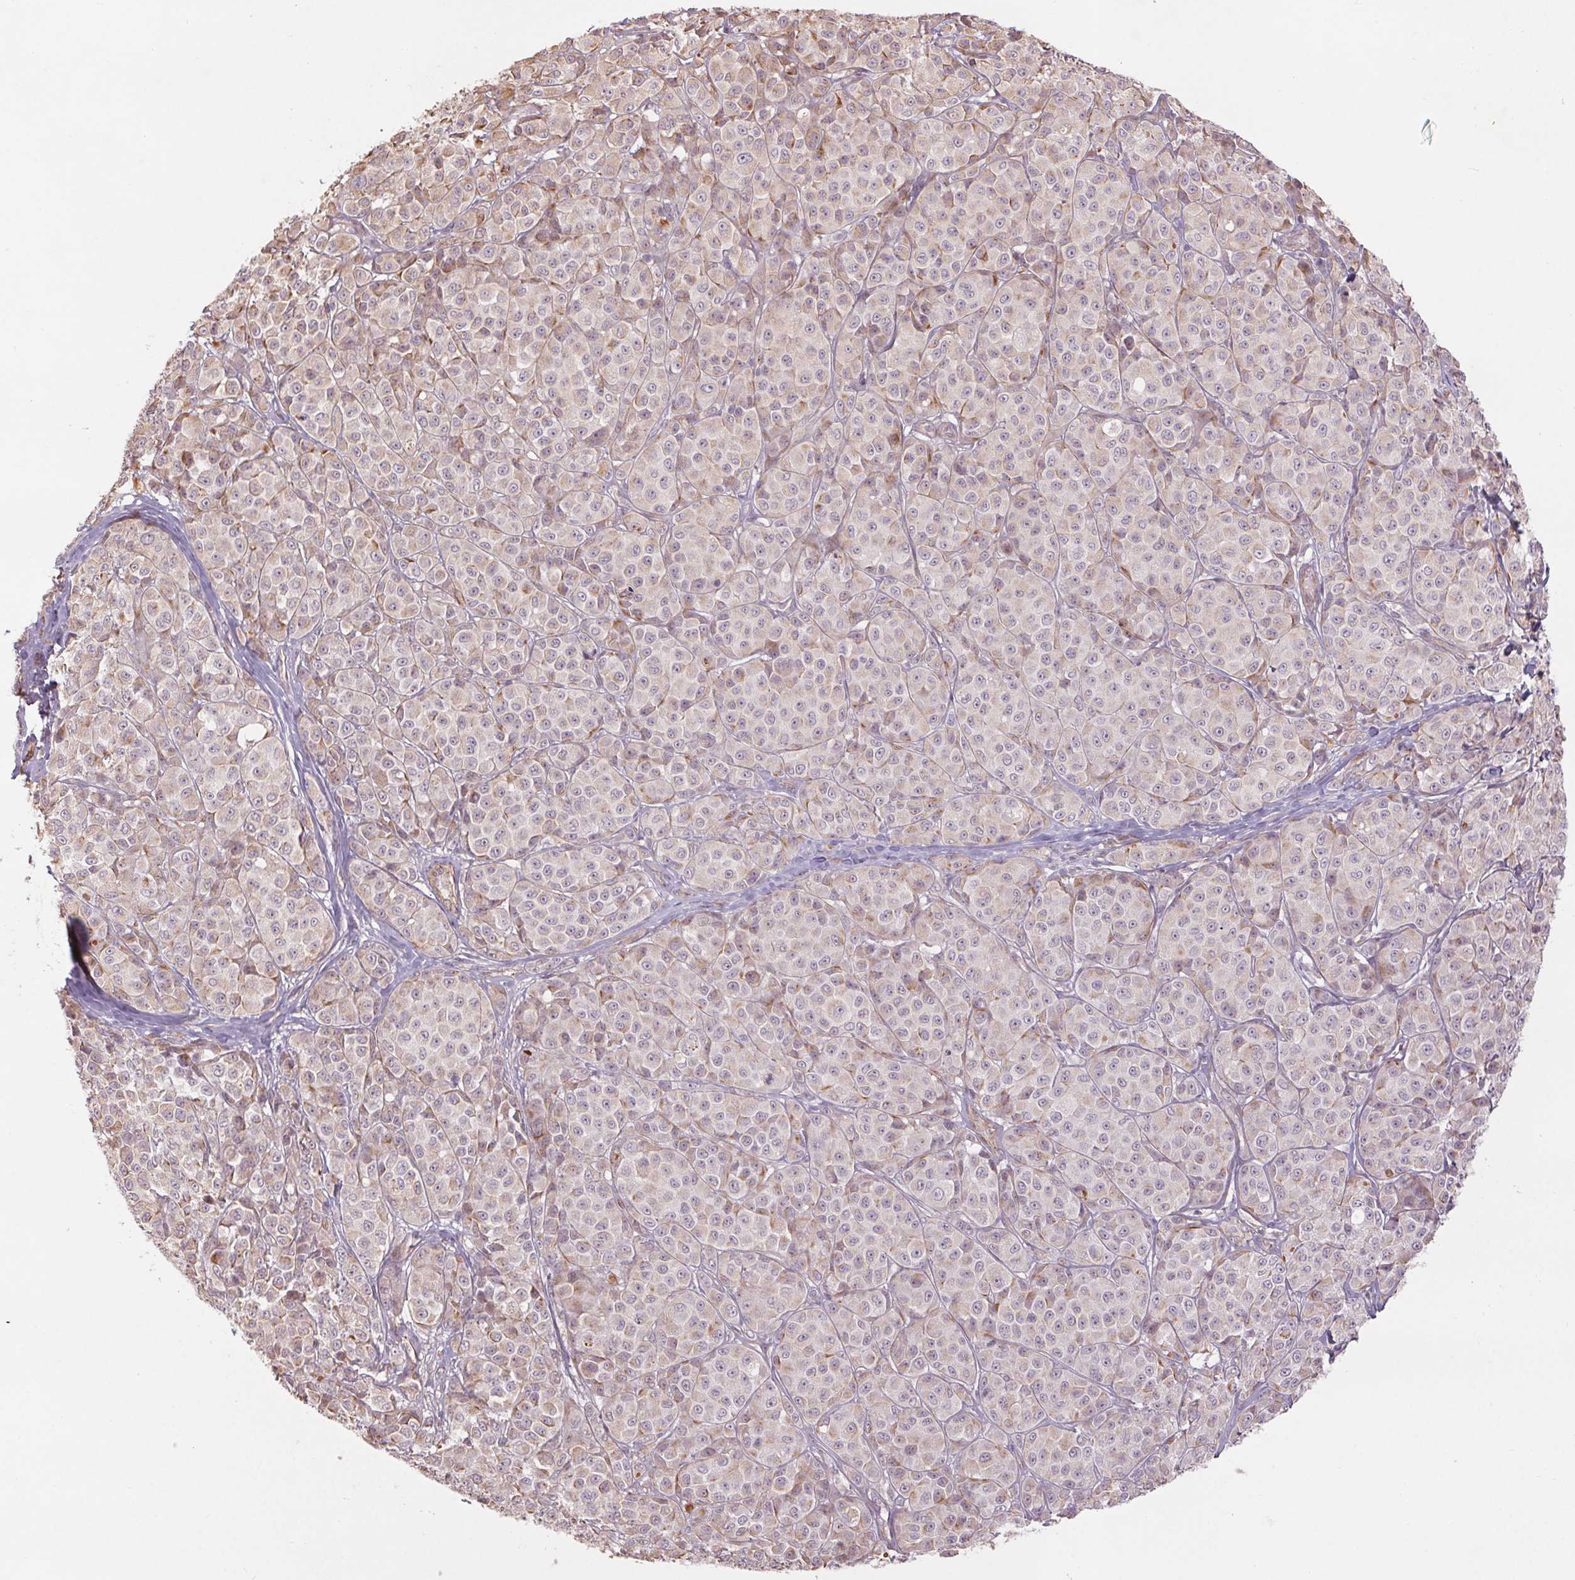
{"staining": {"intensity": "weak", "quantity": "<25%", "location": "cytoplasmic/membranous"}, "tissue": "melanoma", "cell_type": "Tumor cells", "image_type": "cancer", "snomed": [{"axis": "morphology", "description": "Malignant melanoma, NOS"}, {"axis": "topography", "description": "Skin"}], "caption": "Malignant melanoma was stained to show a protein in brown. There is no significant staining in tumor cells.", "gene": "CCSER1", "patient": {"sex": "male", "age": 89}}